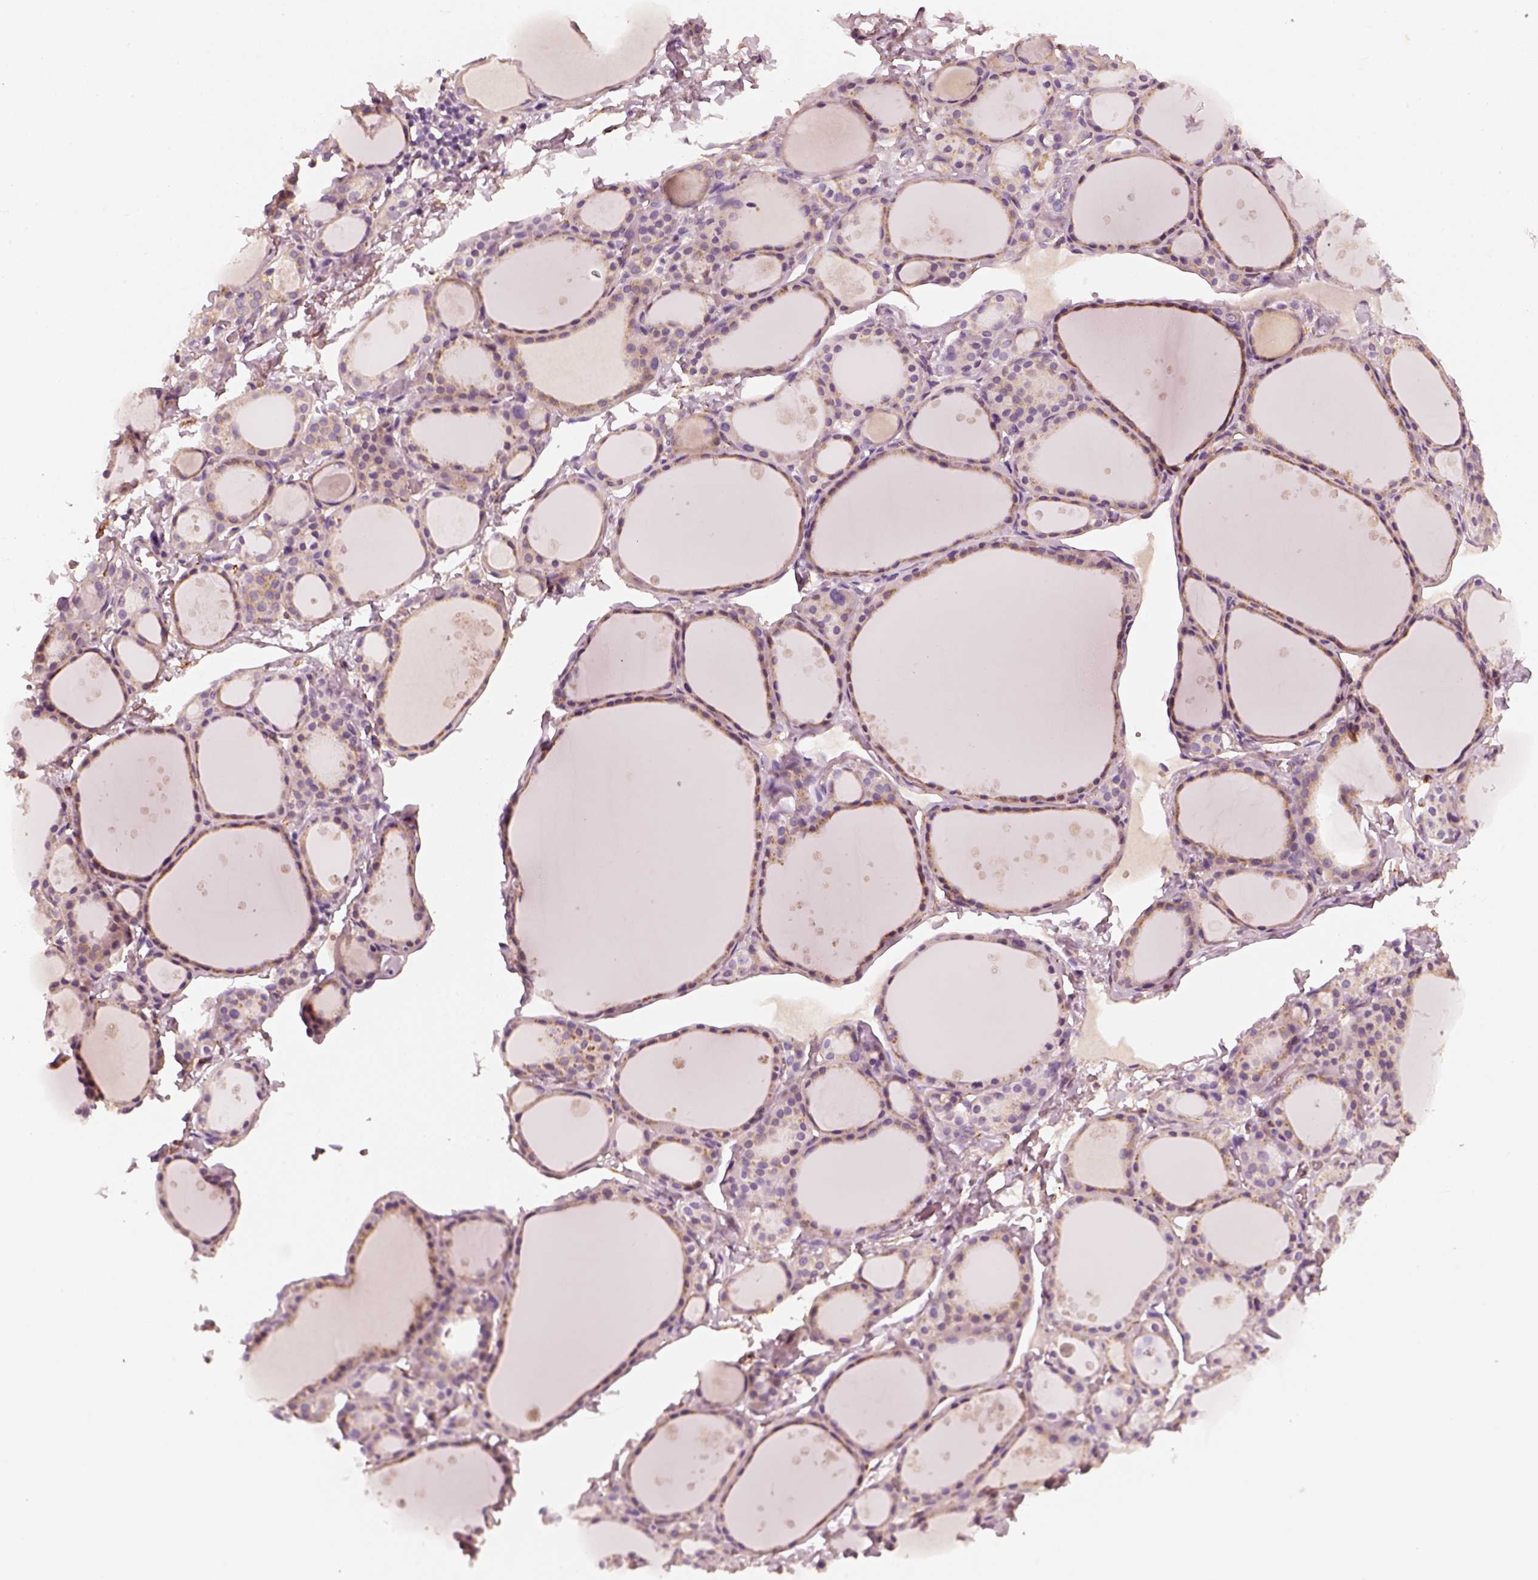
{"staining": {"intensity": "weak", "quantity": ">75%", "location": "cytoplasmic/membranous"}, "tissue": "thyroid gland", "cell_type": "Glandular cells", "image_type": "normal", "snomed": [{"axis": "morphology", "description": "Normal tissue, NOS"}, {"axis": "topography", "description": "Thyroid gland"}], "caption": "Benign thyroid gland demonstrates weak cytoplasmic/membranous expression in approximately >75% of glandular cells, visualized by immunohistochemistry.", "gene": "RS1", "patient": {"sex": "male", "age": 68}}